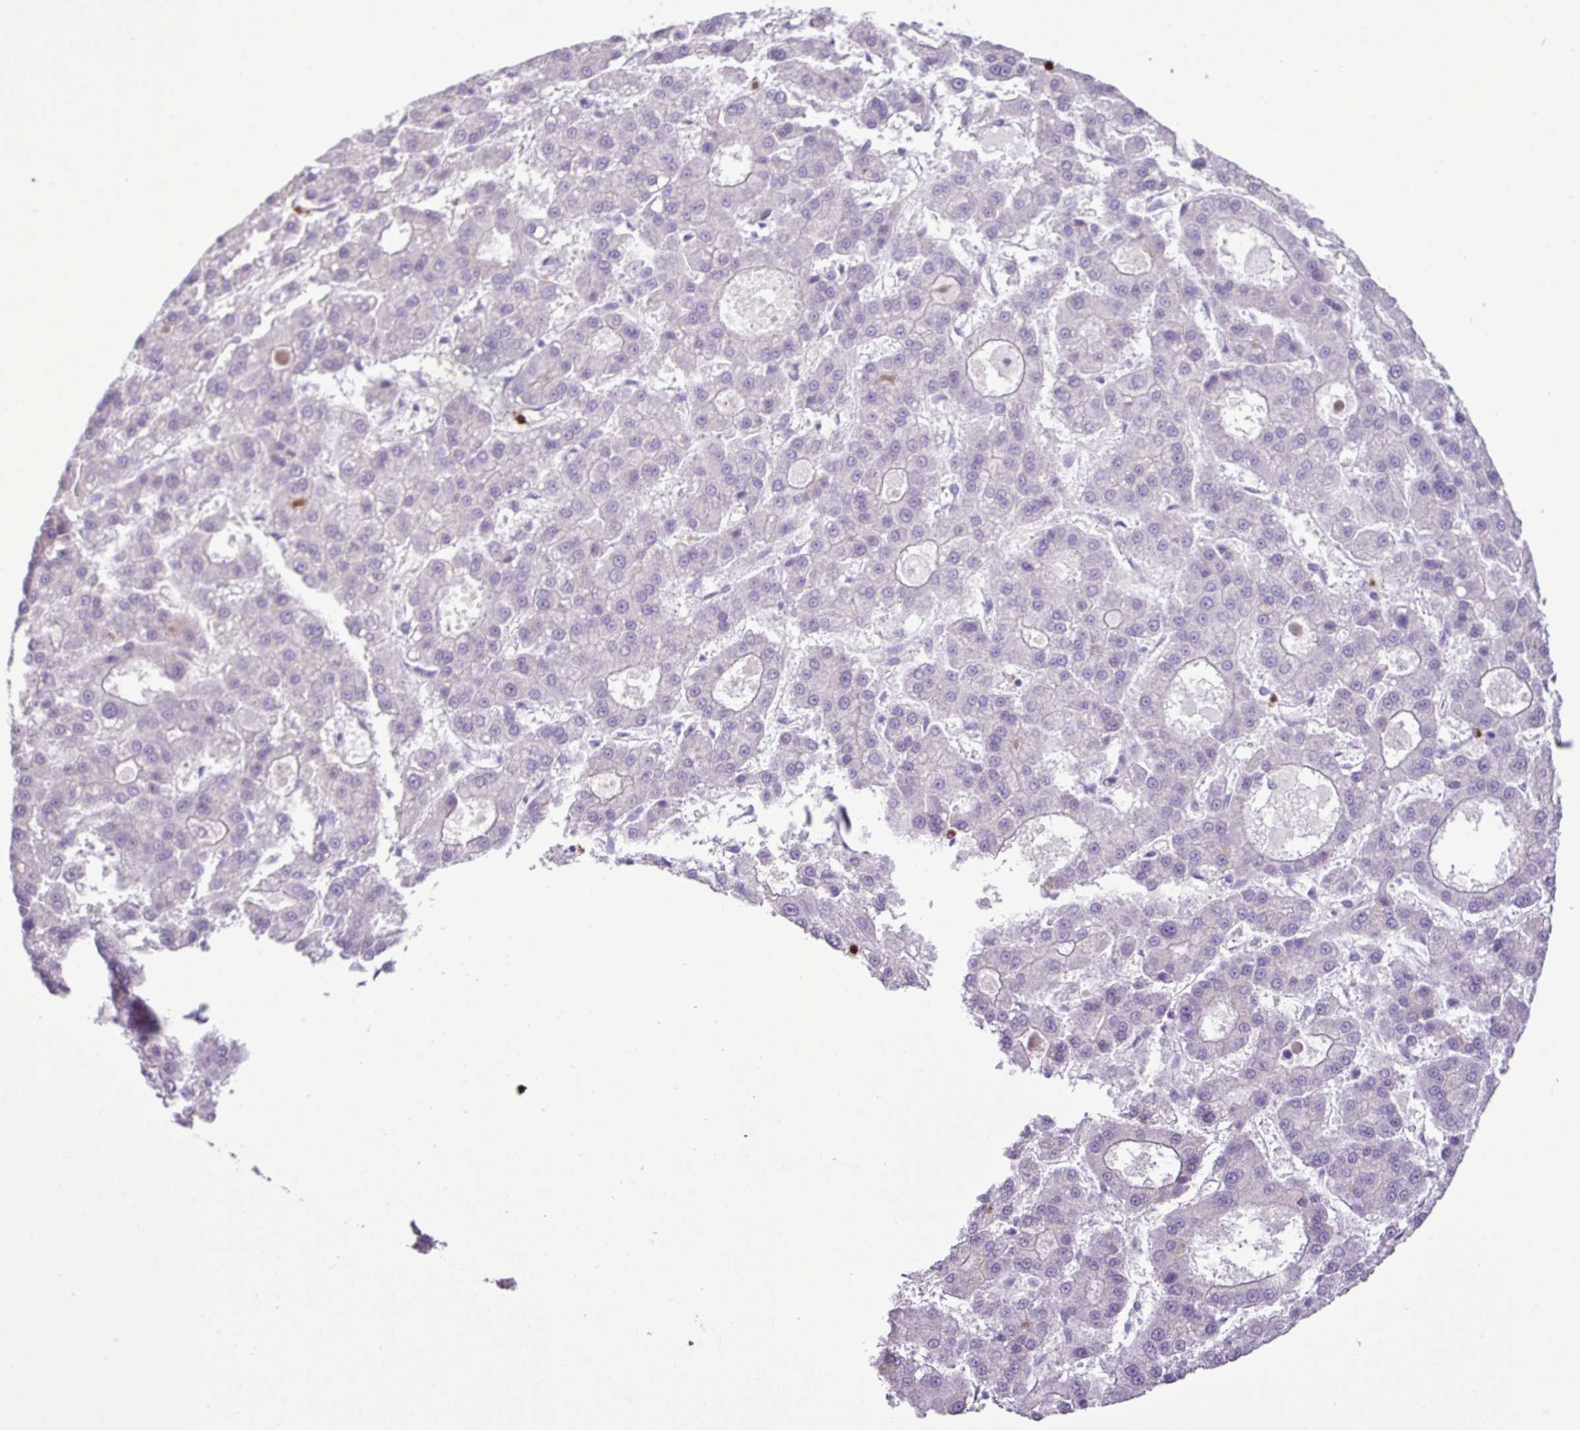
{"staining": {"intensity": "negative", "quantity": "none", "location": "none"}, "tissue": "liver cancer", "cell_type": "Tumor cells", "image_type": "cancer", "snomed": [{"axis": "morphology", "description": "Carcinoma, Hepatocellular, NOS"}, {"axis": "topography", "description": "Liver"}], "caption": "This micrograph is of liver cancer (hepatocellular carcinoma) stained with immunohistochemistry to label a protein in brown with the nuclei are counter-stained blue. There is no expression in tumor cells.", "gene": "ZSCAN5A", "patient": {"sex": "male", "age": 70}}